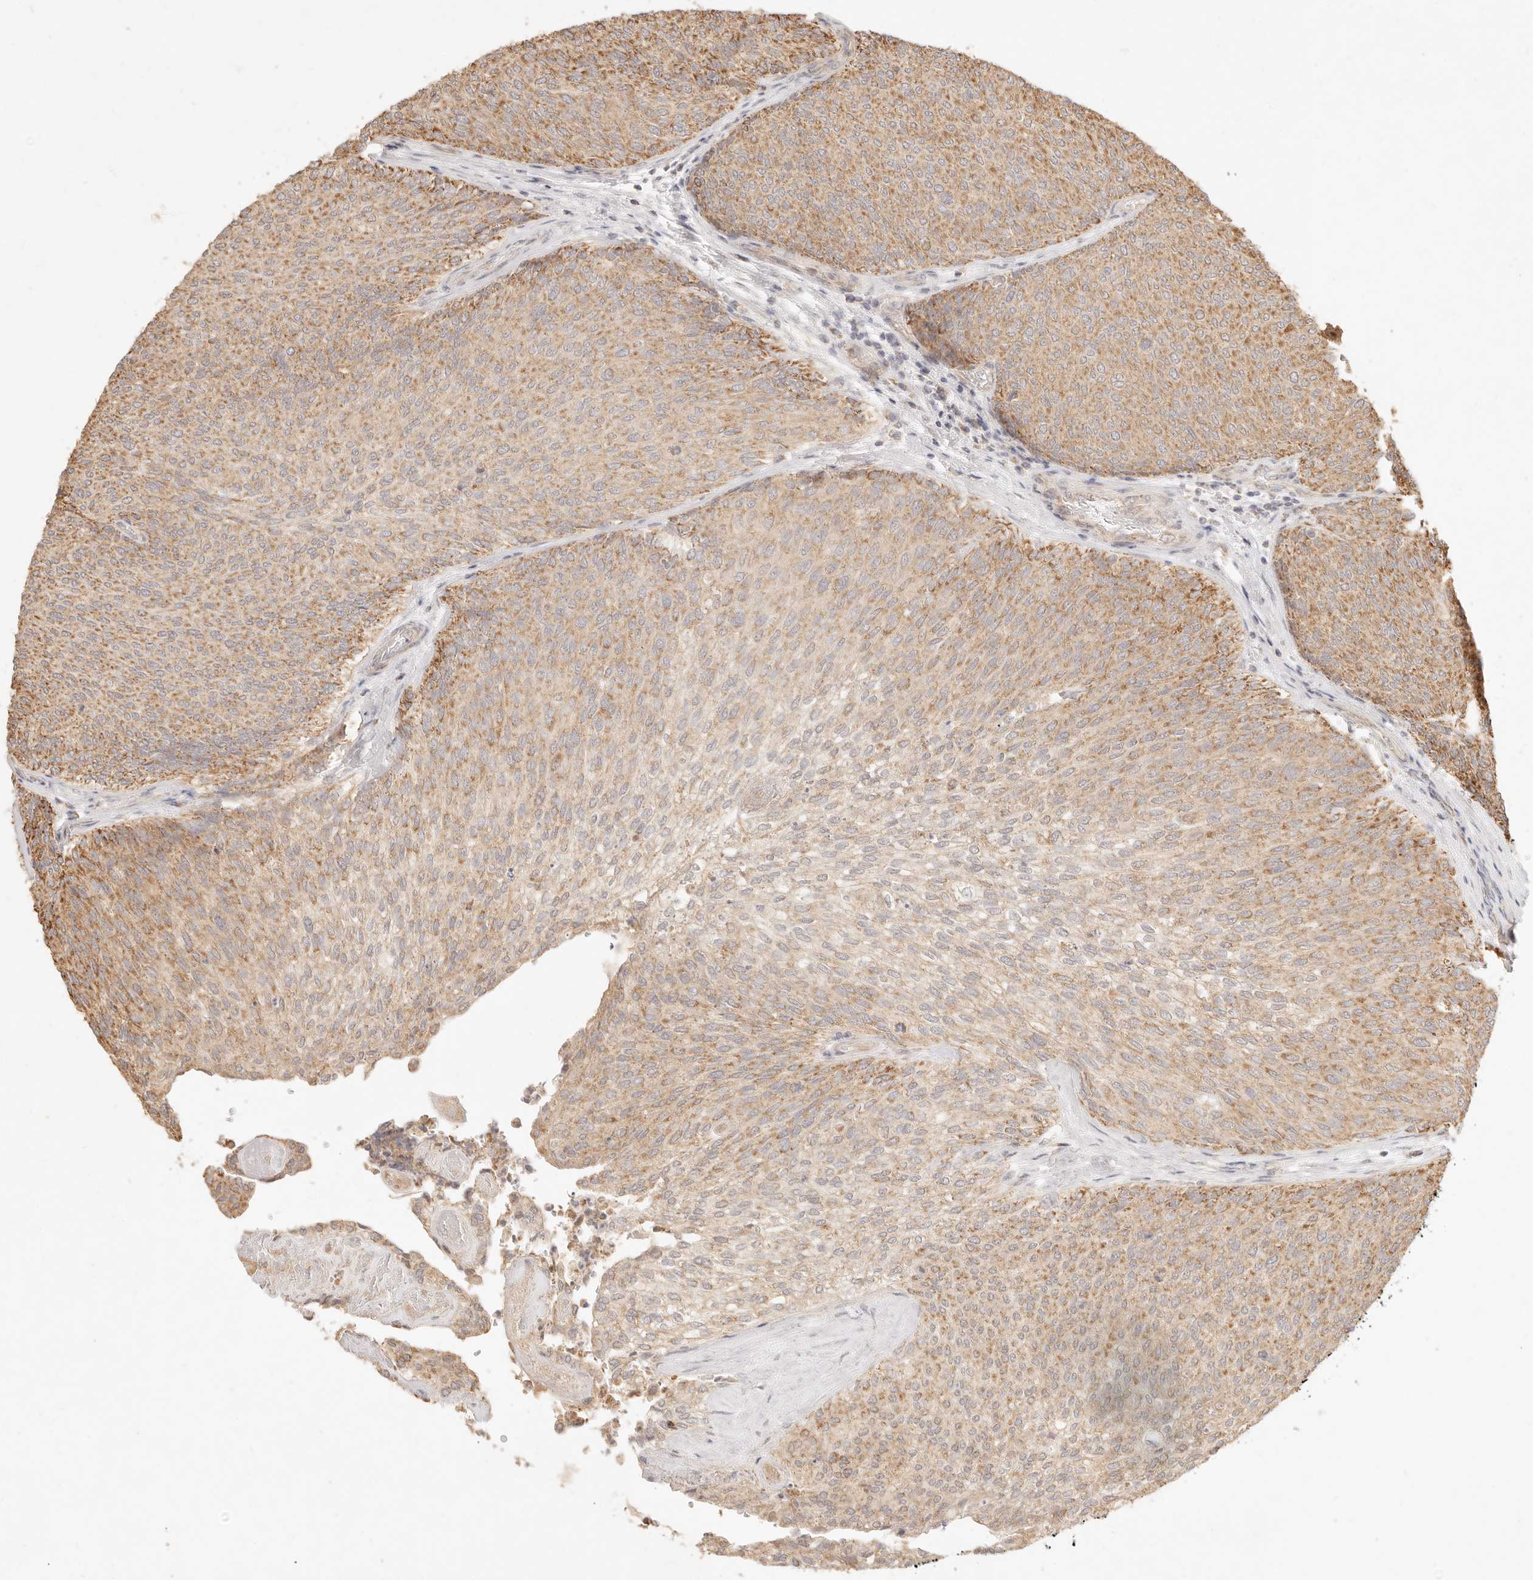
{"staining": {"intensity": "moderate", "quantity": ">75%", "location": "cytoplasmic/membranous"}, "tissue": "urothelial cancer", "cell_type": "Tumor cells", "image_type": "cancer", "snomed": [{"axis": "morphology", "description": "Urothelial carcinoma, Low grade"}, {"axis": "topography", "description": "Urinary bladder"}], "caption": "A photomicrograph of human low-grade urothelial carcinoma stained for a protein displays moderate cytoplasmic/membranous brown staining in tumor cells.", "gene": "CPLANE2", "patient": {"sex": "female", "age": 79}}